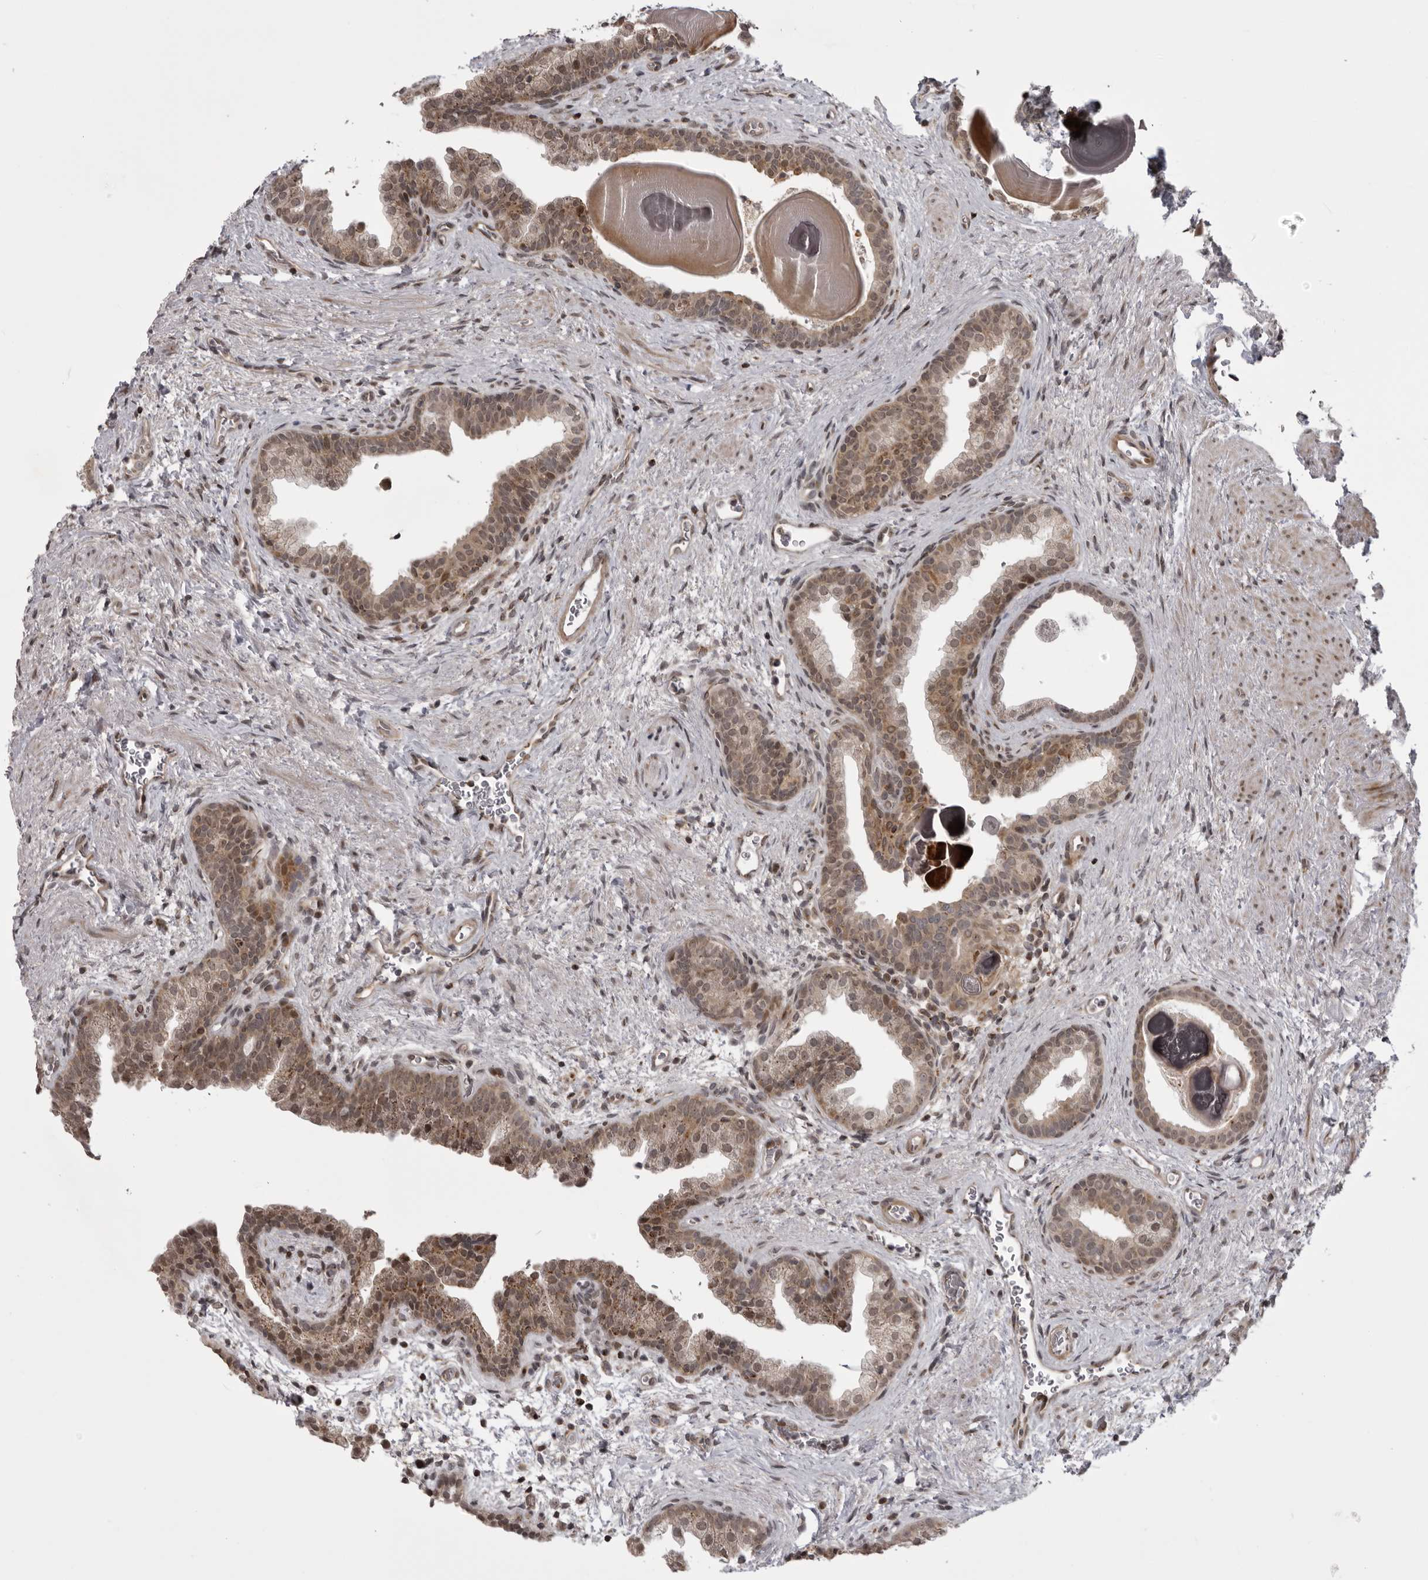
{"staining": {"intensity": "moderate", "quantity": ">75%", "location": "cytoplasmic/membranous,nuclear"}, "tissue": "prostate", "cell_type": "Glandular cells", "image_type": "normal", "snomed": [{"axis": "morphology", "description": "Normal tissue, NOS"}, {"axis": "topography", "description": "Prostate"}], "caption": "A brown stain labels moderate cytoplasmic/membranous,nuclear expression of a protein in glandular cells of unremarkable prostate.", "gene": "C1orf109", "patient": {"sex": "male", "age": 48}}